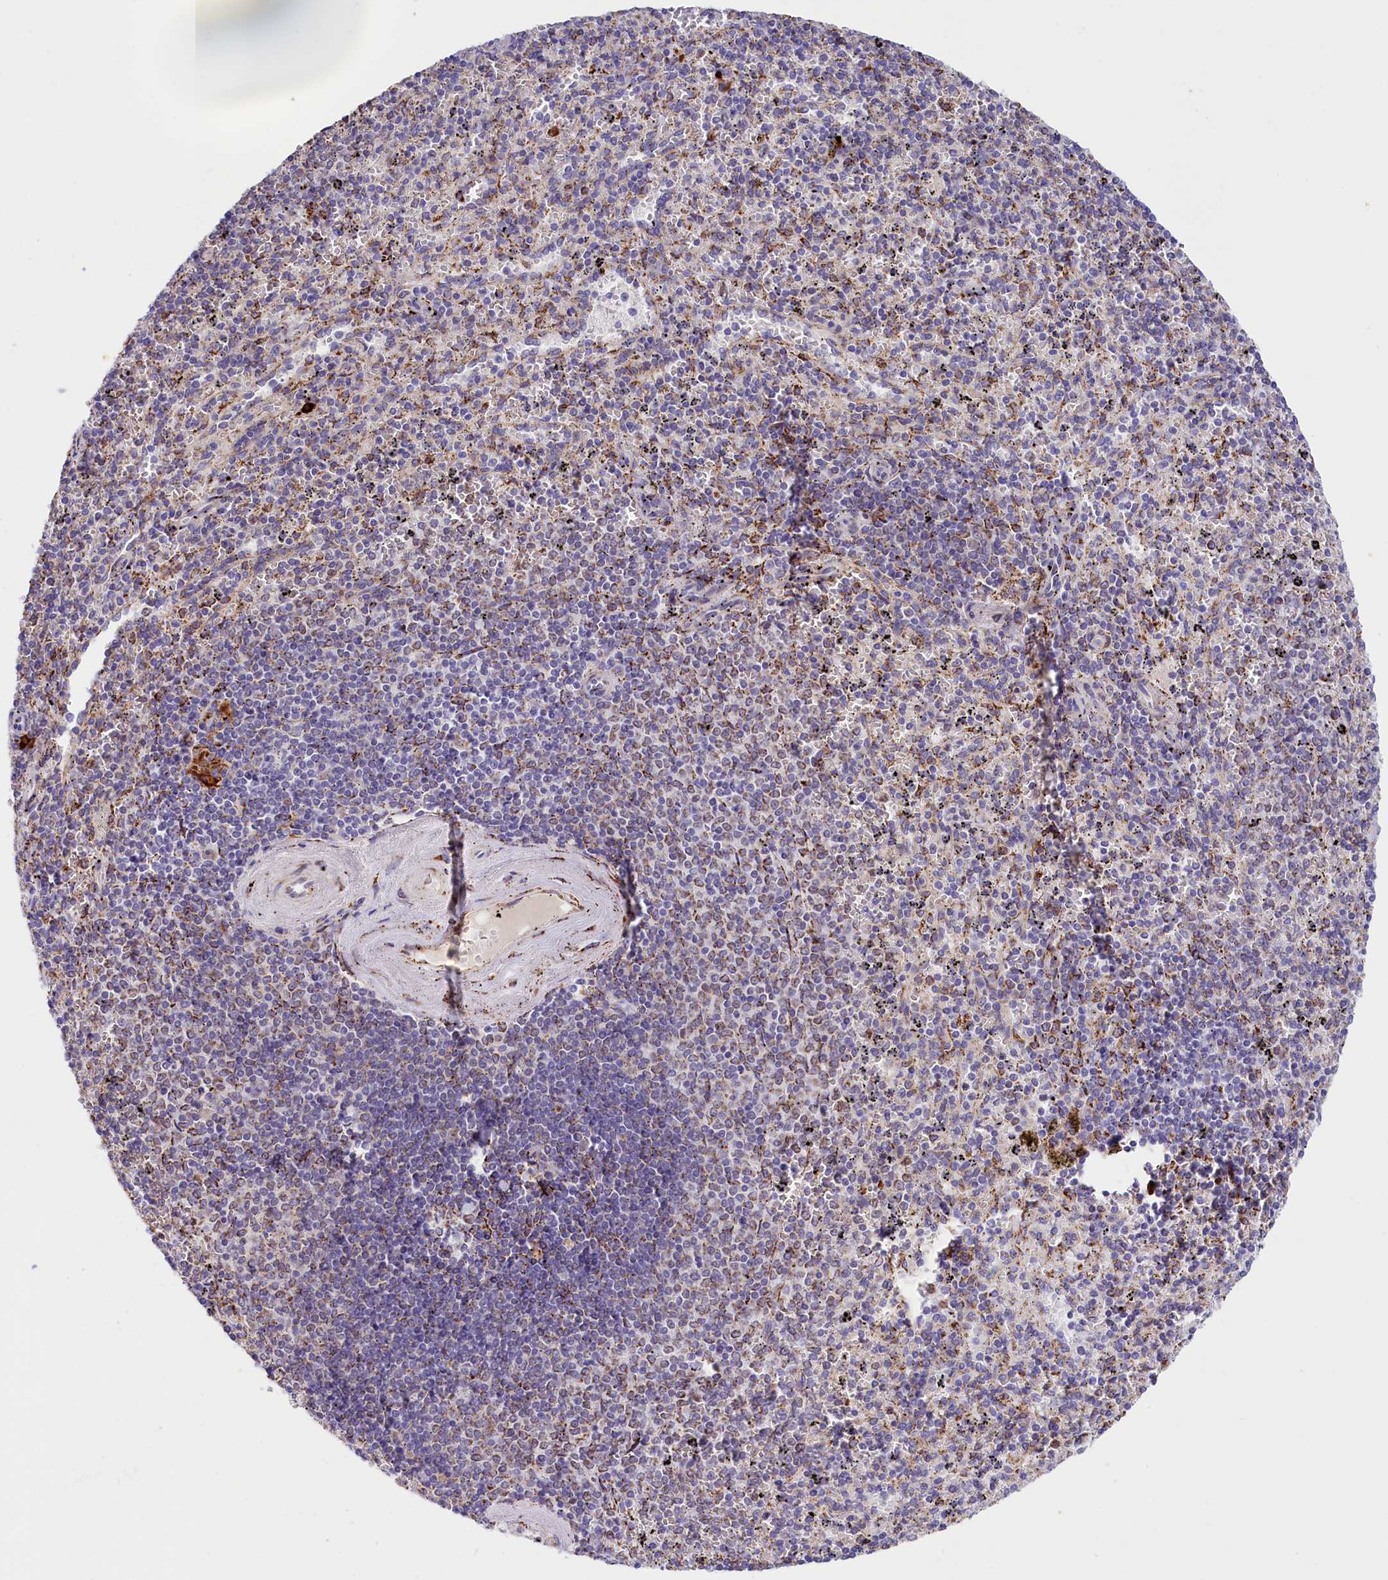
{"staining": {"intensity": "negative", "quantity": "none", "location": "none"}, "tissue": "spleen", "cell_type": "Cells in red pulp", "image_type": "normal", "snomed": [{"axis": "morphology", "description": "Normal tissue, NOS"}, {"axis": "topography", "description": "Spleen"}], "caption": "There is no significant expression in cells in red pulp of spleen. (DAB IHC with hematoxylin counter stain).", "gene": "AKTIP", "patient": {"sex": "male", "age": 82}}